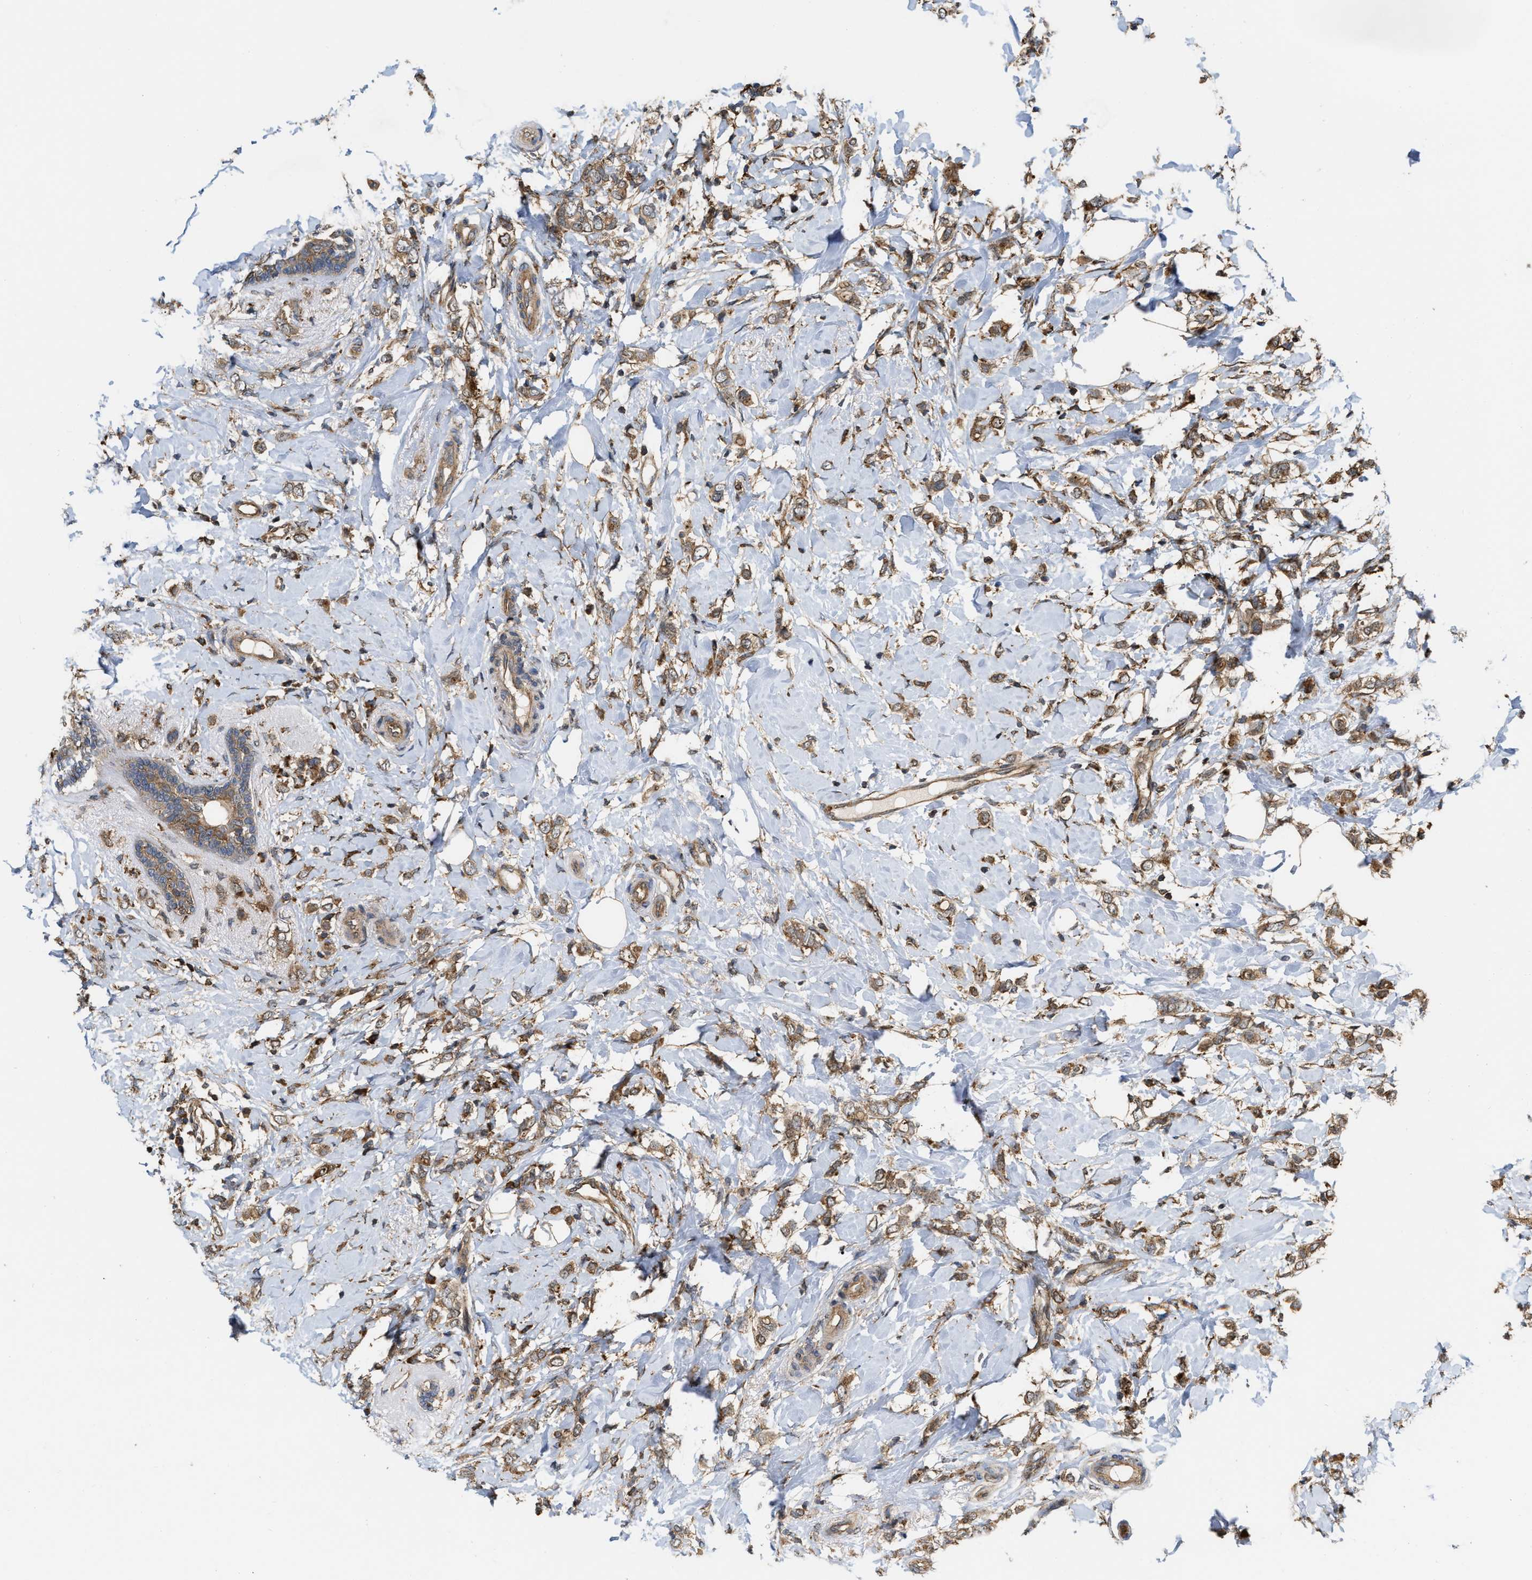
{"staining": {"intensity": "moderate", "quantity": ">75%", "location": "cytoplasmic/membranous"}, "tissue": "breast cancer", "cell_type": "Tumor cells", "image_type": "cancer", "snomed": [{"axis": "morphology", "description": "Normal tissue, NOS"}, {"axis": "morphology", "description": "Lobular carcinoma"}, {"axis": "topography", "description": "Breast"}], "caption": "Breast lobular carcinoma stained with DAB immunohistochemistry (IHC) demonstrates medium levels of moderate cytoplasmic/membranous positivity in about >75% of tumor cells.", "gene": "IQCE", "patient": {"sex": "female", "age": 47}}